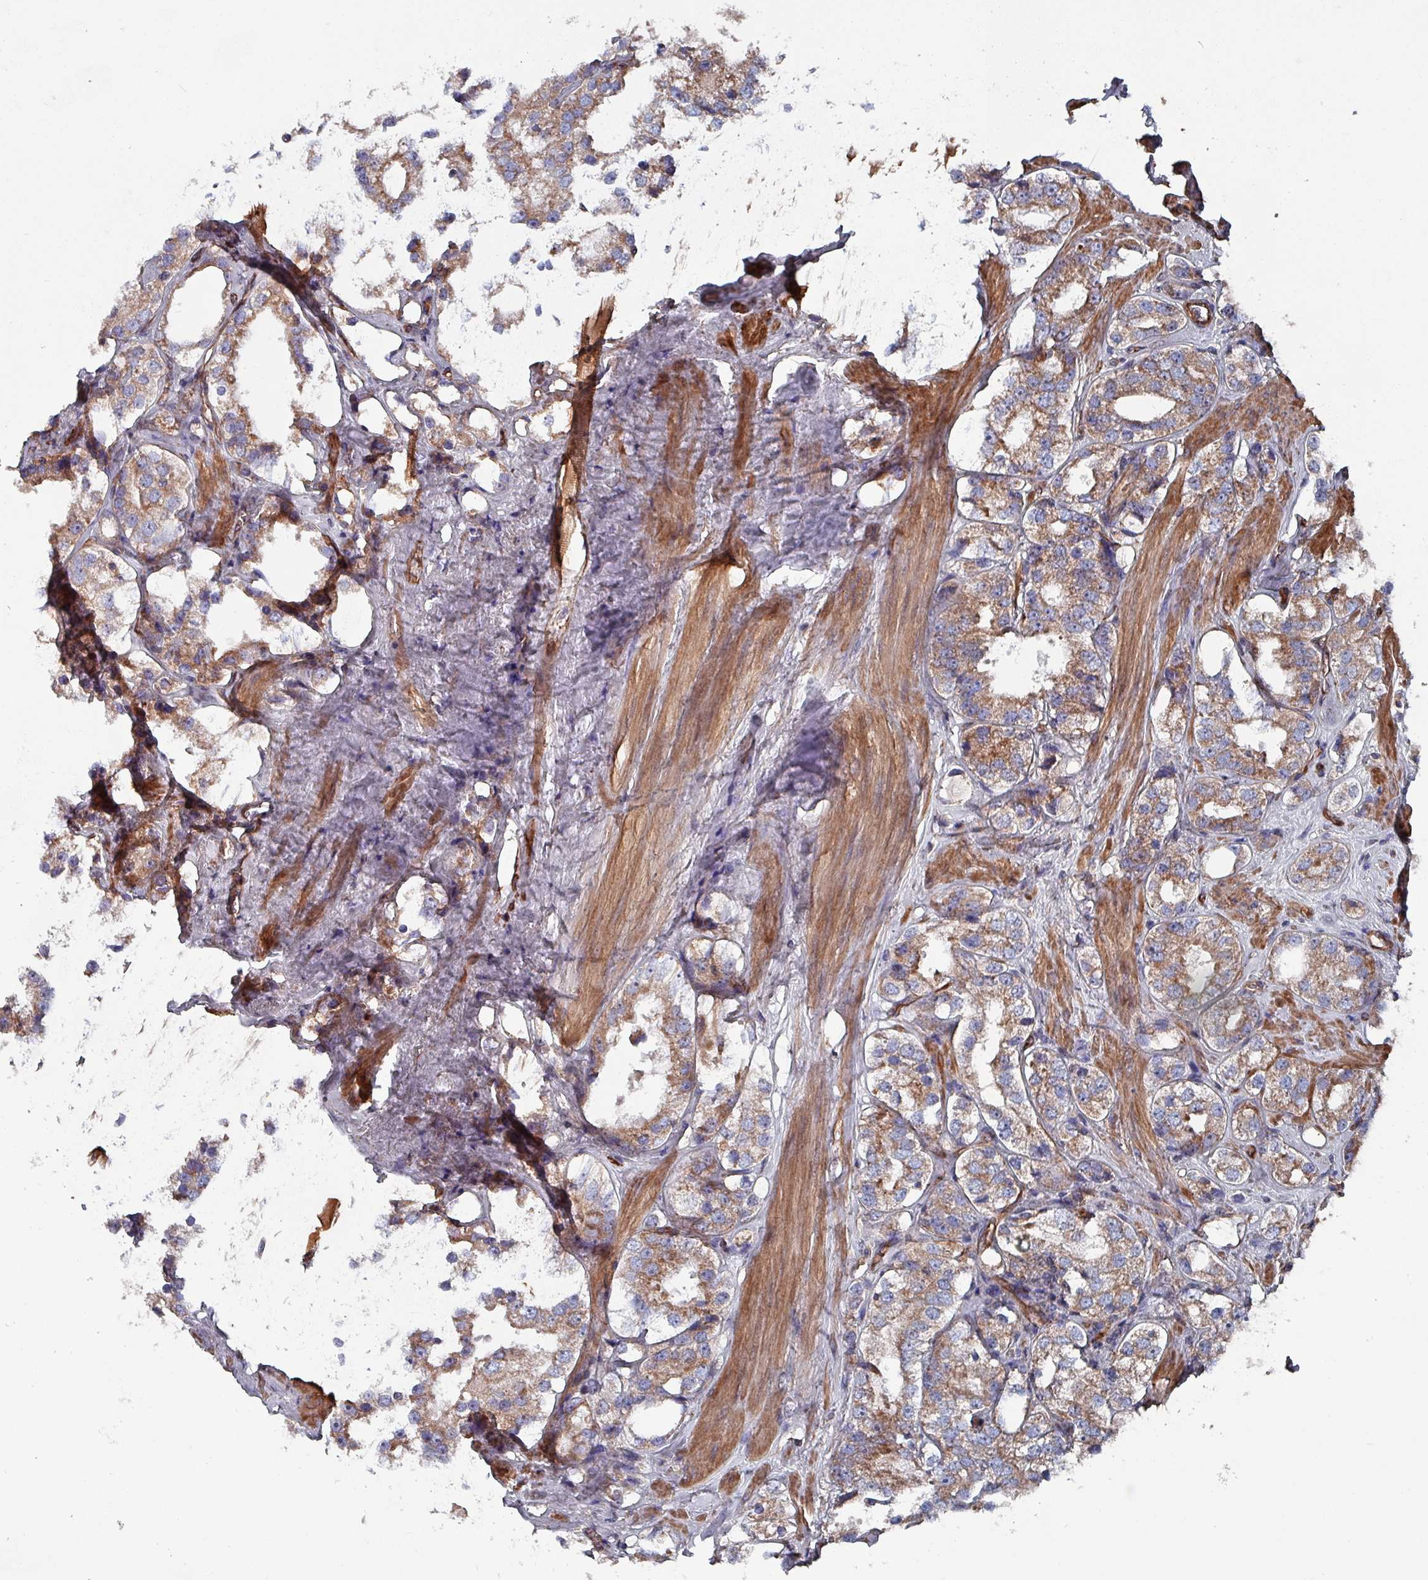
{"staining": {"intensity": "moderate", "quantity": ">75%", "location": "cytoplasmic/membranous"}, "tissue": "prostate cancer", "cell_type": "Tumor cells", "image_type": "cancer", "snomed": [{"axis": "morphology", "description": "Adenocarcinoma, NOS"}, {"axis": "topography", "description": "Prostate"}], "caption": "Prostate adenocarcinoma was stained to show a protein in brown. There is medium levels of moderate cytoplasmic/membranous expression in approximately >75% of tumor cells.", "gene": "ANO10", "patient": {"sex": "male", "age": 79}}